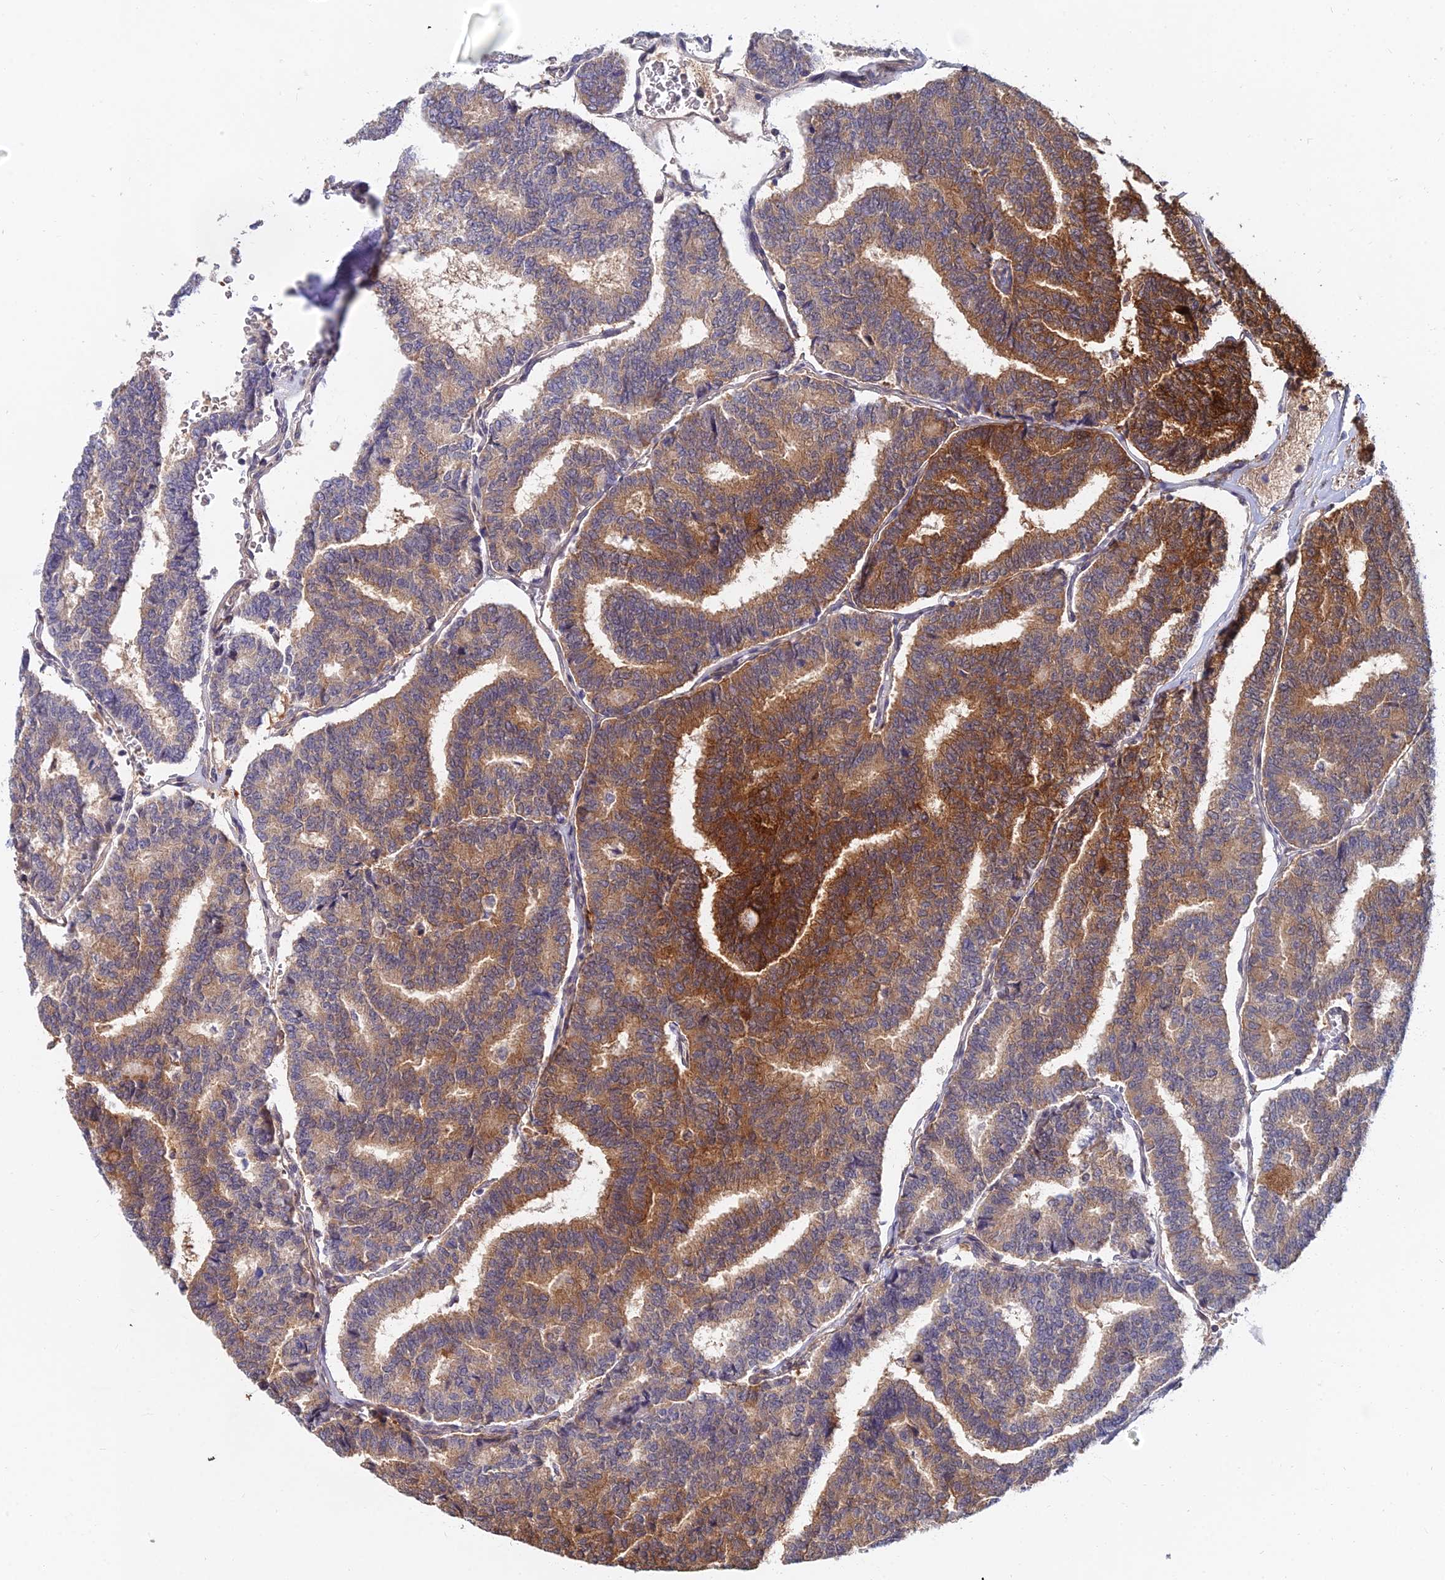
{"staining": {"intensity": "strong", "quantity": "25%-75%", "location": "cytoplasmic/membranous"}, "tissue": "thyroid cancer", "cell_type": "Tumor cells", "image_type": "cancer", "snomed": [{"axis": "morphology", "description": "Papillary adenocarcinoma, NOS"}, {"axis": "topography", "description": "Thyroid gland"}], "caption": "DAB (3,3'-diaminobenzidine) immunohistochemical staining of thyroid cancer (papillary adenocarcinoma) demonstrates strong cytoplasmic/membranous protein positivity in about 25%-75% of tumor cells.", "gene": "B3GALT4", "patient": {"sex": "female", "age": 35}}